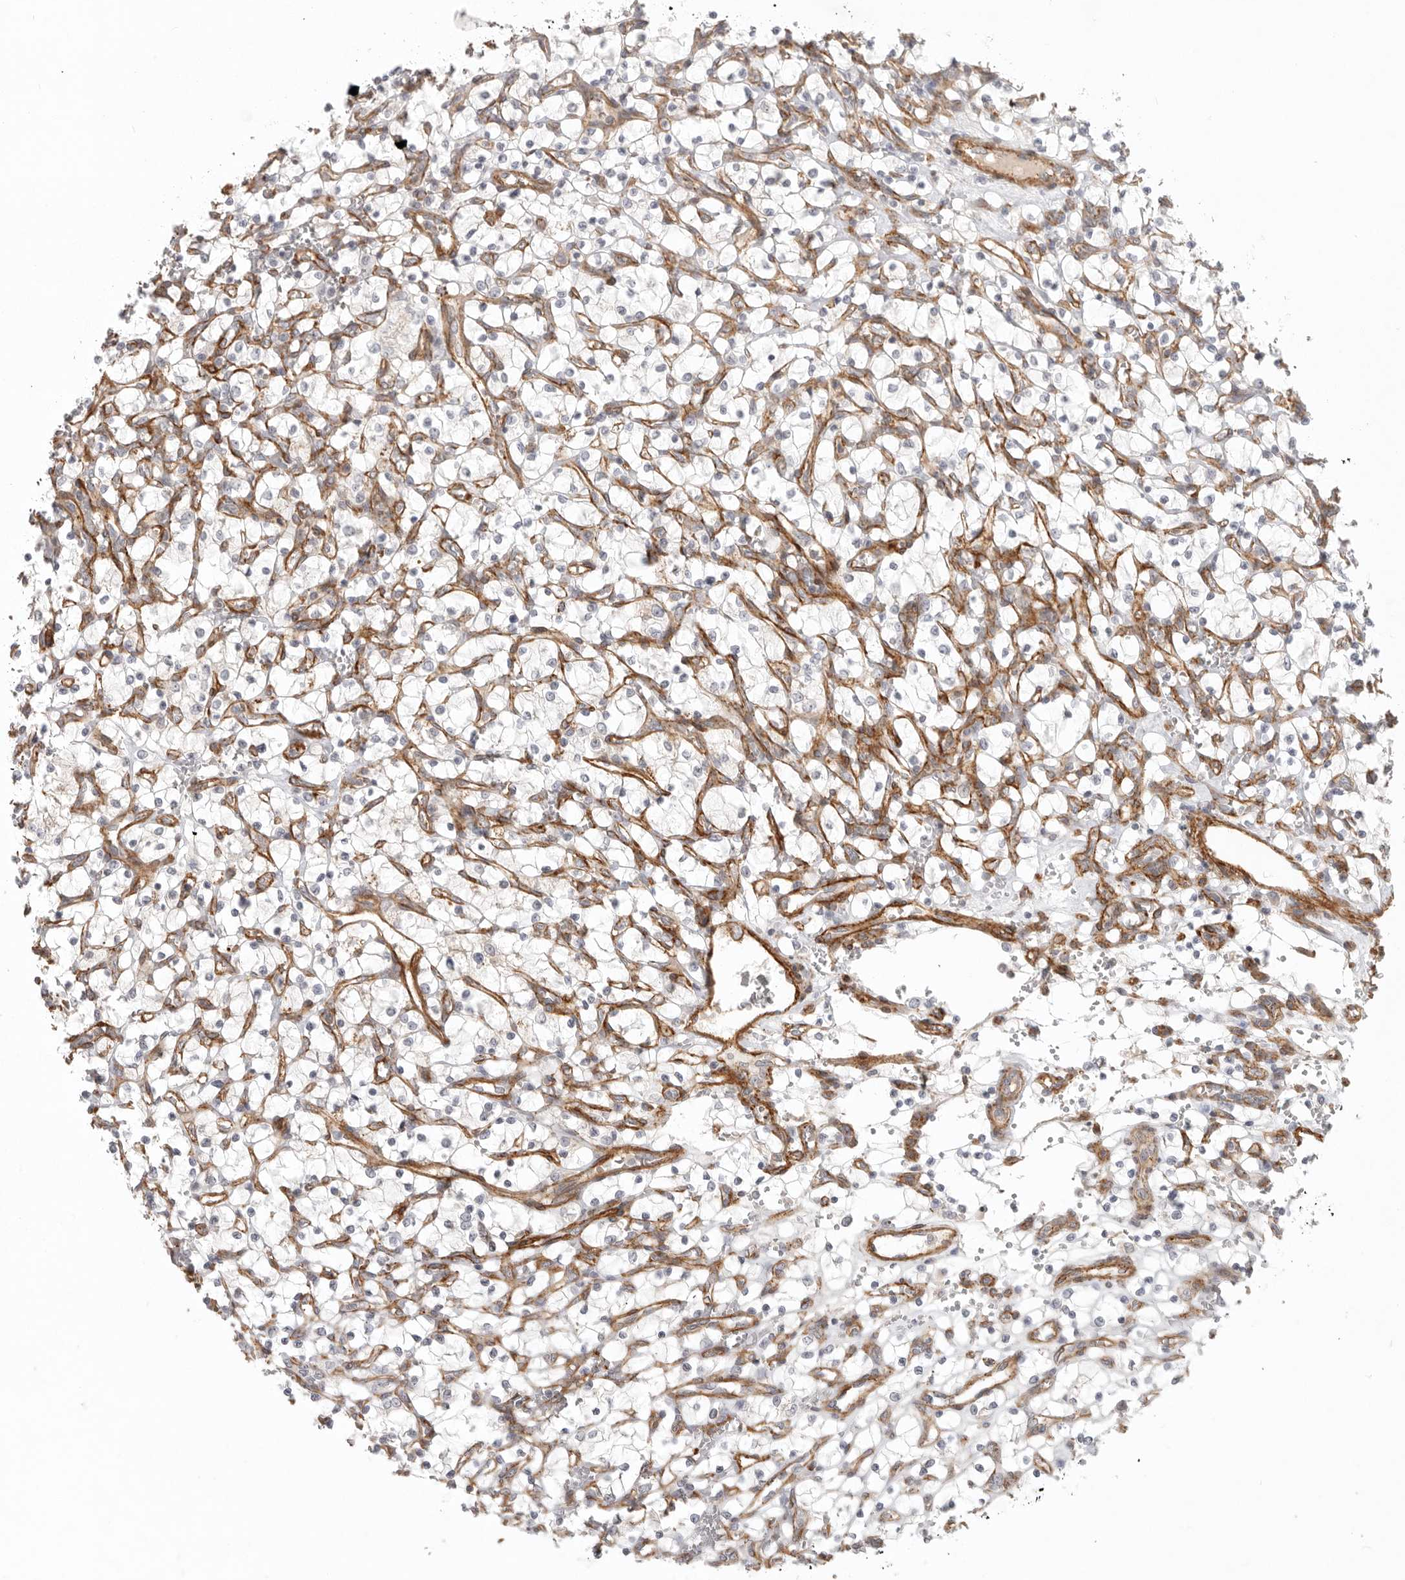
{"staining": {"intensity": "negative", "quantity": "none", "location": "none"}, "tissue": "renal cancer", "cell_type": "Tumor cells", "image_type": "cancer", "snomed": [{"axis": "morphology", "description": "Adenocarcinoma, NOS"}, {"axis": "topography", "description": "Kidney"}], "caption": "An IHC image of renal cancer is shown. There is no staining in tumor cells of renal cancer.", "gene": "LONRF1", "patient": {"sex": "female", "age": 69}}